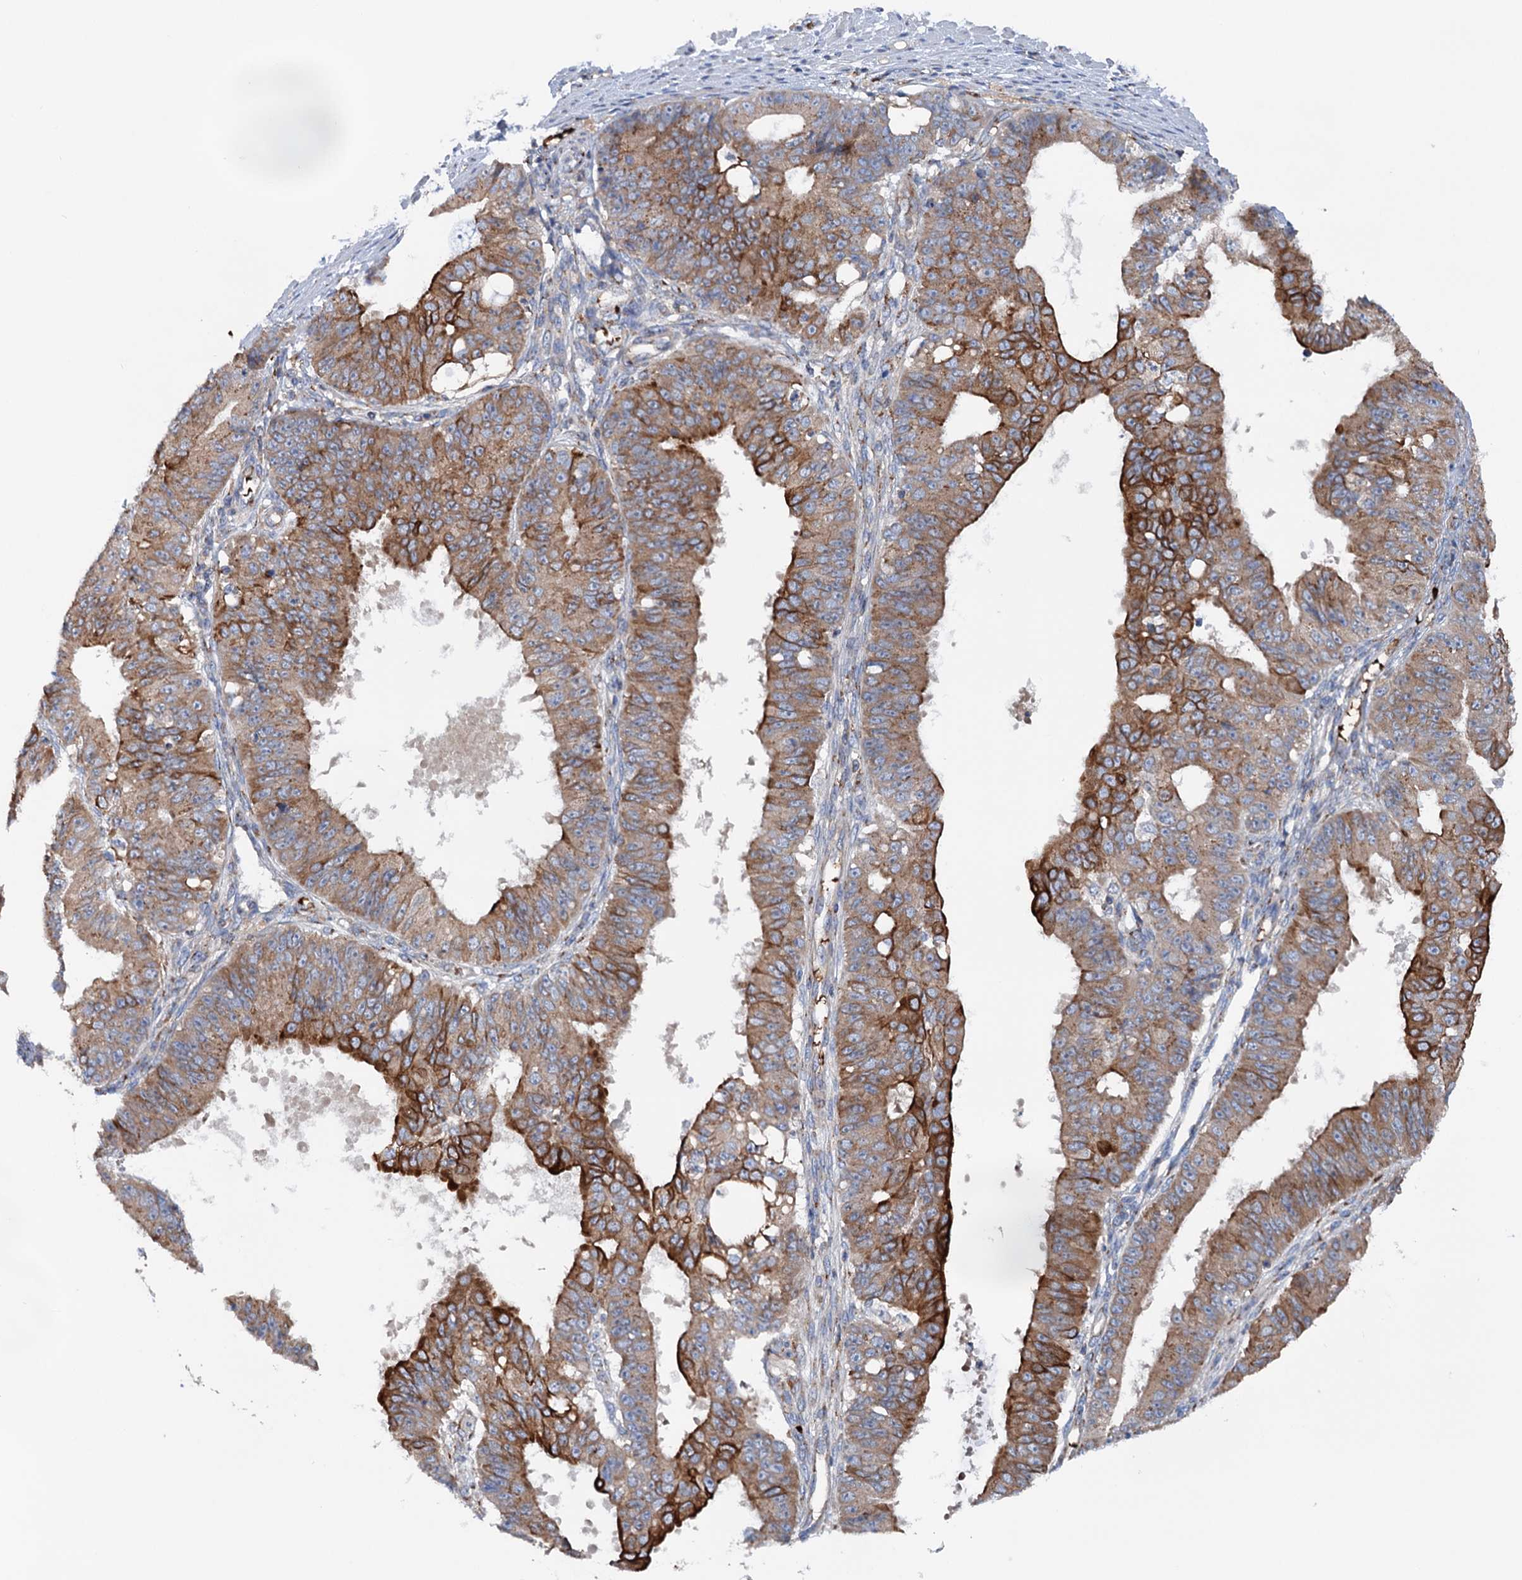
{"staining": {"intensity": "strong", "quantity": "25%-75%", "location": "cytoplasmic/membranous"}, "tissue": "ovarian cancer", "cell_type": "Tumor cells", "image_type": "cancer", "snomed": [{"axis": "morphology", "description": "Carcinoma, endometroid"}, {"axis": "topography", "description": "Appendix"}, {"axis": "topography", "description": "Ovary"}], "caption": "Protein staining shows strong cytoplasmic/membranous expression in about 25%-75% of tumor cells in endometroid carcinoma (ovarian). Nuclei are stained in blue.", "gene": "EIPR1", "patient": {"sex": "female", "age": 42}}